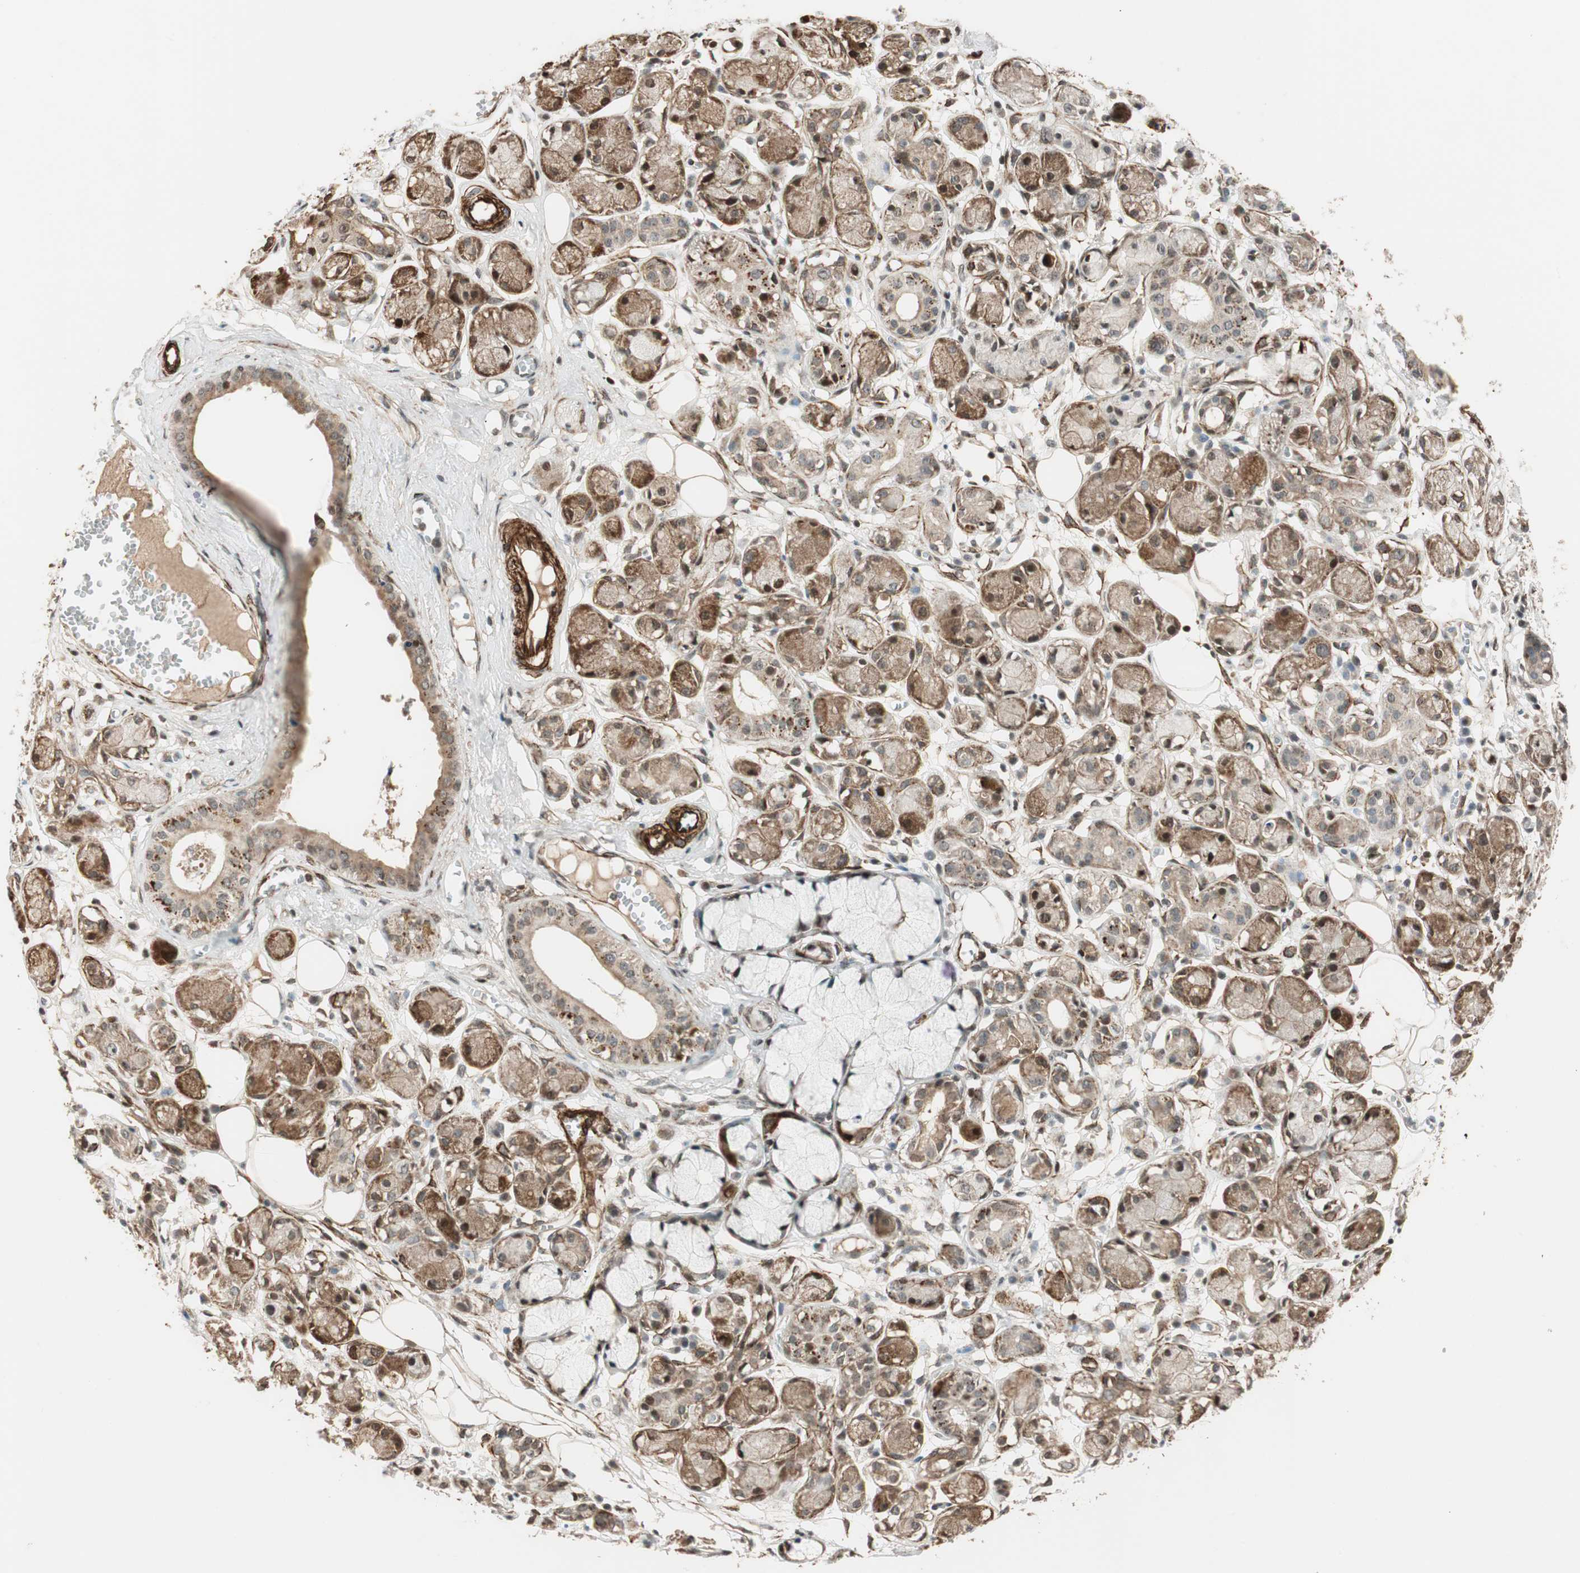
{"staining": {"intensity": "moderate", "quantity": ">75%", "location": "cytoplasmic/membranous,nuclear"}, "tissue": "adipose tissue", "cell_type": "Adipocytes", "image_type": "normal", "snomed": [{"axis": "morphology", "description": "Normal tissue, NOS"}, {"axis": "morphology", "description": "Inflammation, NOS"}, {"axis": "topography", "description": "Vascular tissue"}, {"axis": "topography", "description": "Salivary gland"}], "caption": "Adipose tissue stained with immunohistochemistry demonstrates moderate cytoplasmic/membranous,nuclear positivity in approximately >75% of adipocytes. The protein is shown in brown color, while the nuclei are stained blue.", "gene": "CDK19", "patient": {"sex": "female", "age": 75}}